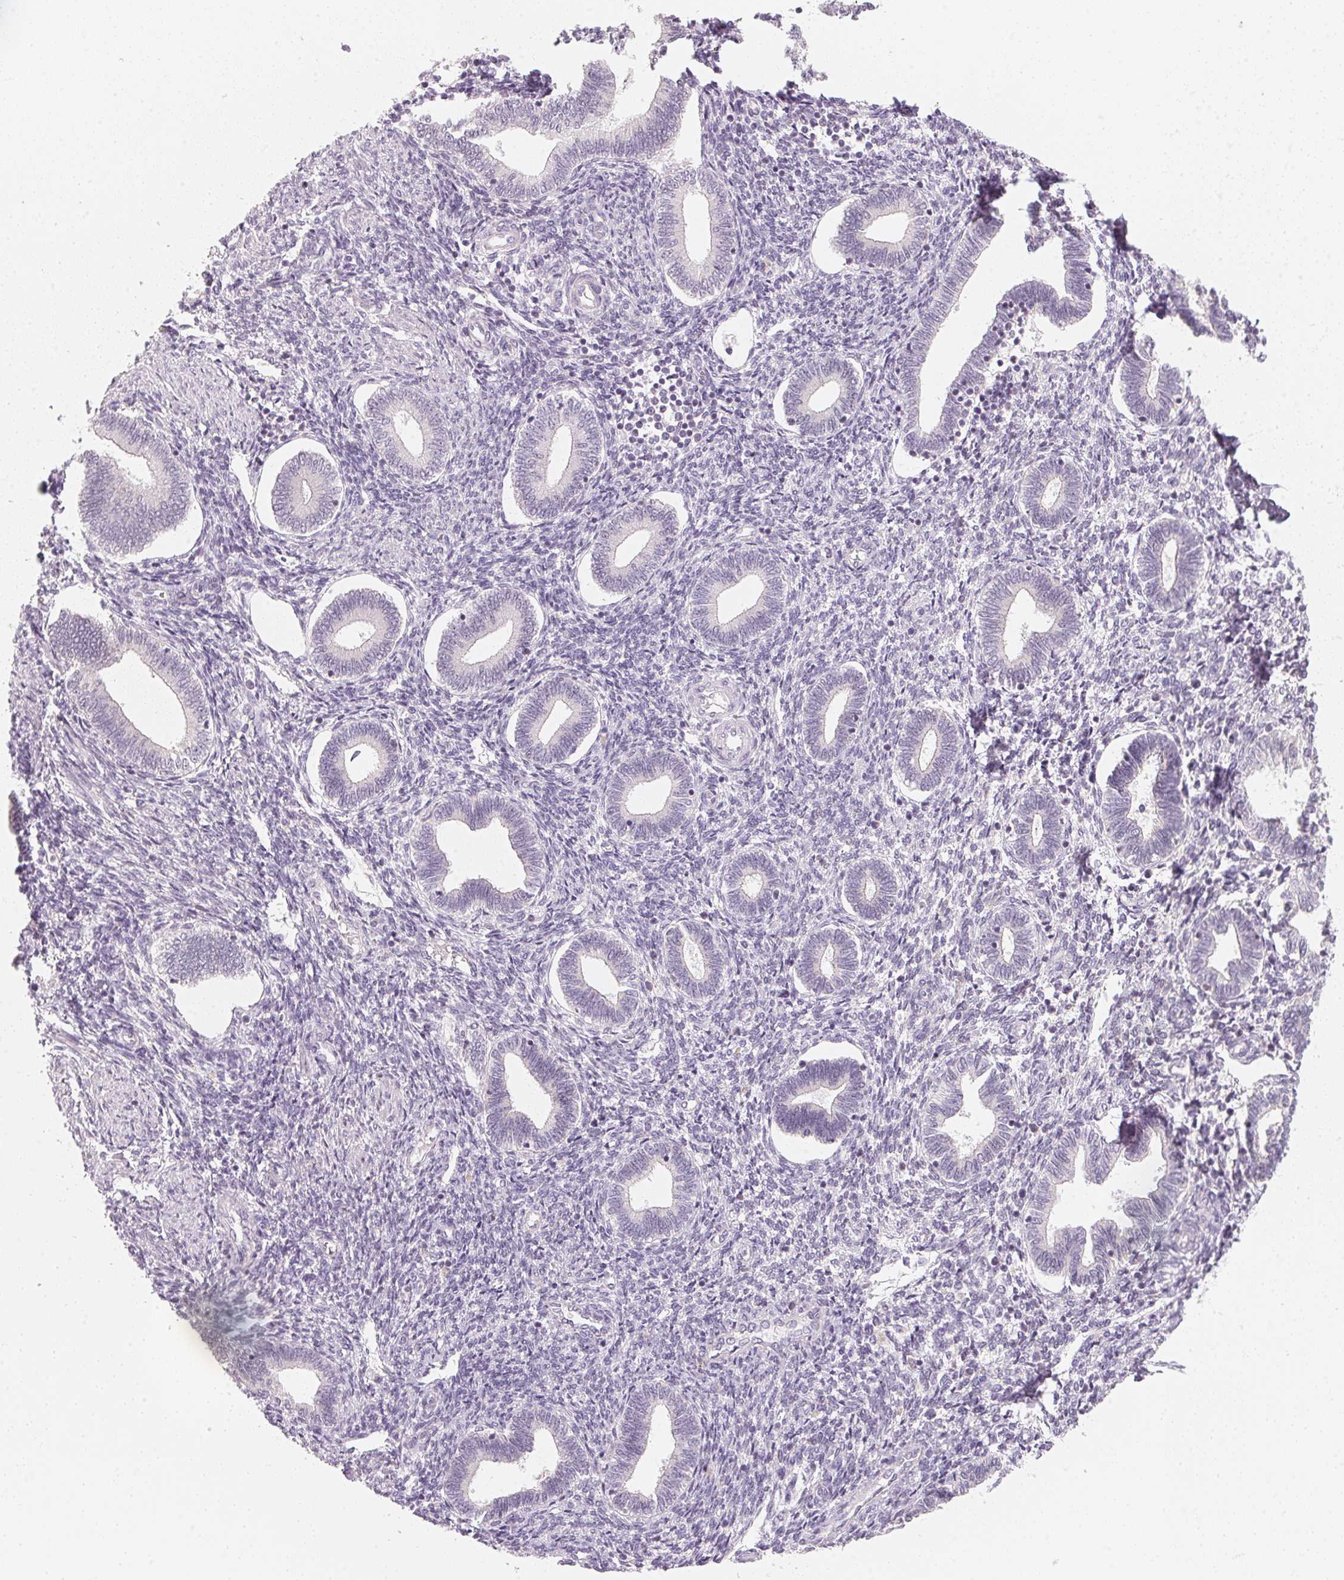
{"staining": {"intensity": "negative", "quantity": "none", "location": "none"}, "tissue": "endometrium", "cell_type": "Cells in endometrial stroma", "image_type": "normal", "snomed": [{"axis": "morphology", "description": "Normal tissue, NOS"}, {"axis": "topography", "description": "Endometrium"}], "caption": "A photomicrograph of endometrium stained for a protein demonstrates no brown staining in cells in endometrial stroma.", "gene": "ANKRD31", "patient": {"sex": "female", "age": 42}}